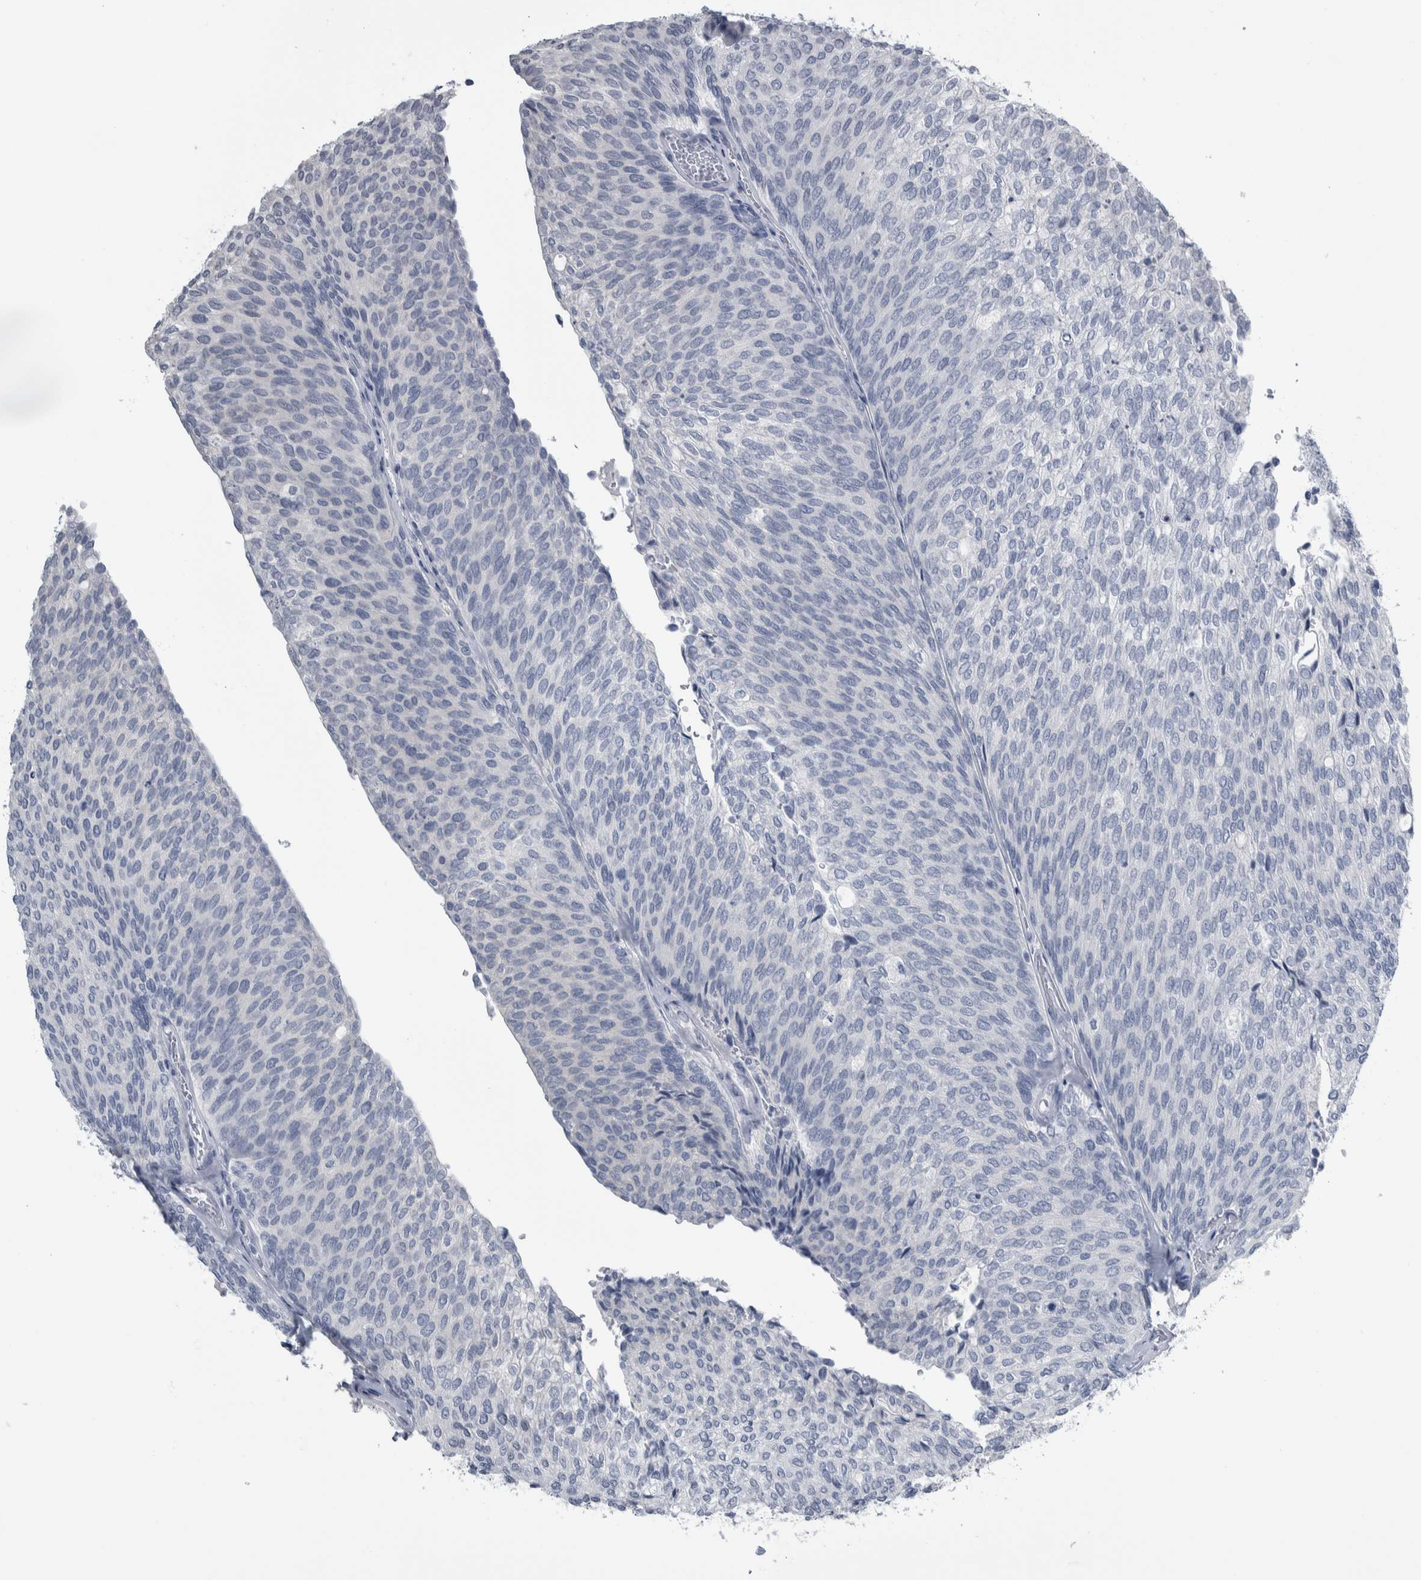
{"staining": {"intensity": "negative", "quantity": "none", "location": "none"}, "tissue": "urothelial cancer", "cell_type": "Tumor cells", "image_type": "cancer", "snomed": [{"axis": "morphology", "description": "Urothelial carcinoma, Low grade"}, {"axis": "topography", "description": "Urinary bladder"}], "caption": "An image of urothelial cancer stained for a protein displays no brown staining in tumor cells.", "gene": "CDH17", "patient": {"sex": "female", "age": 79}}